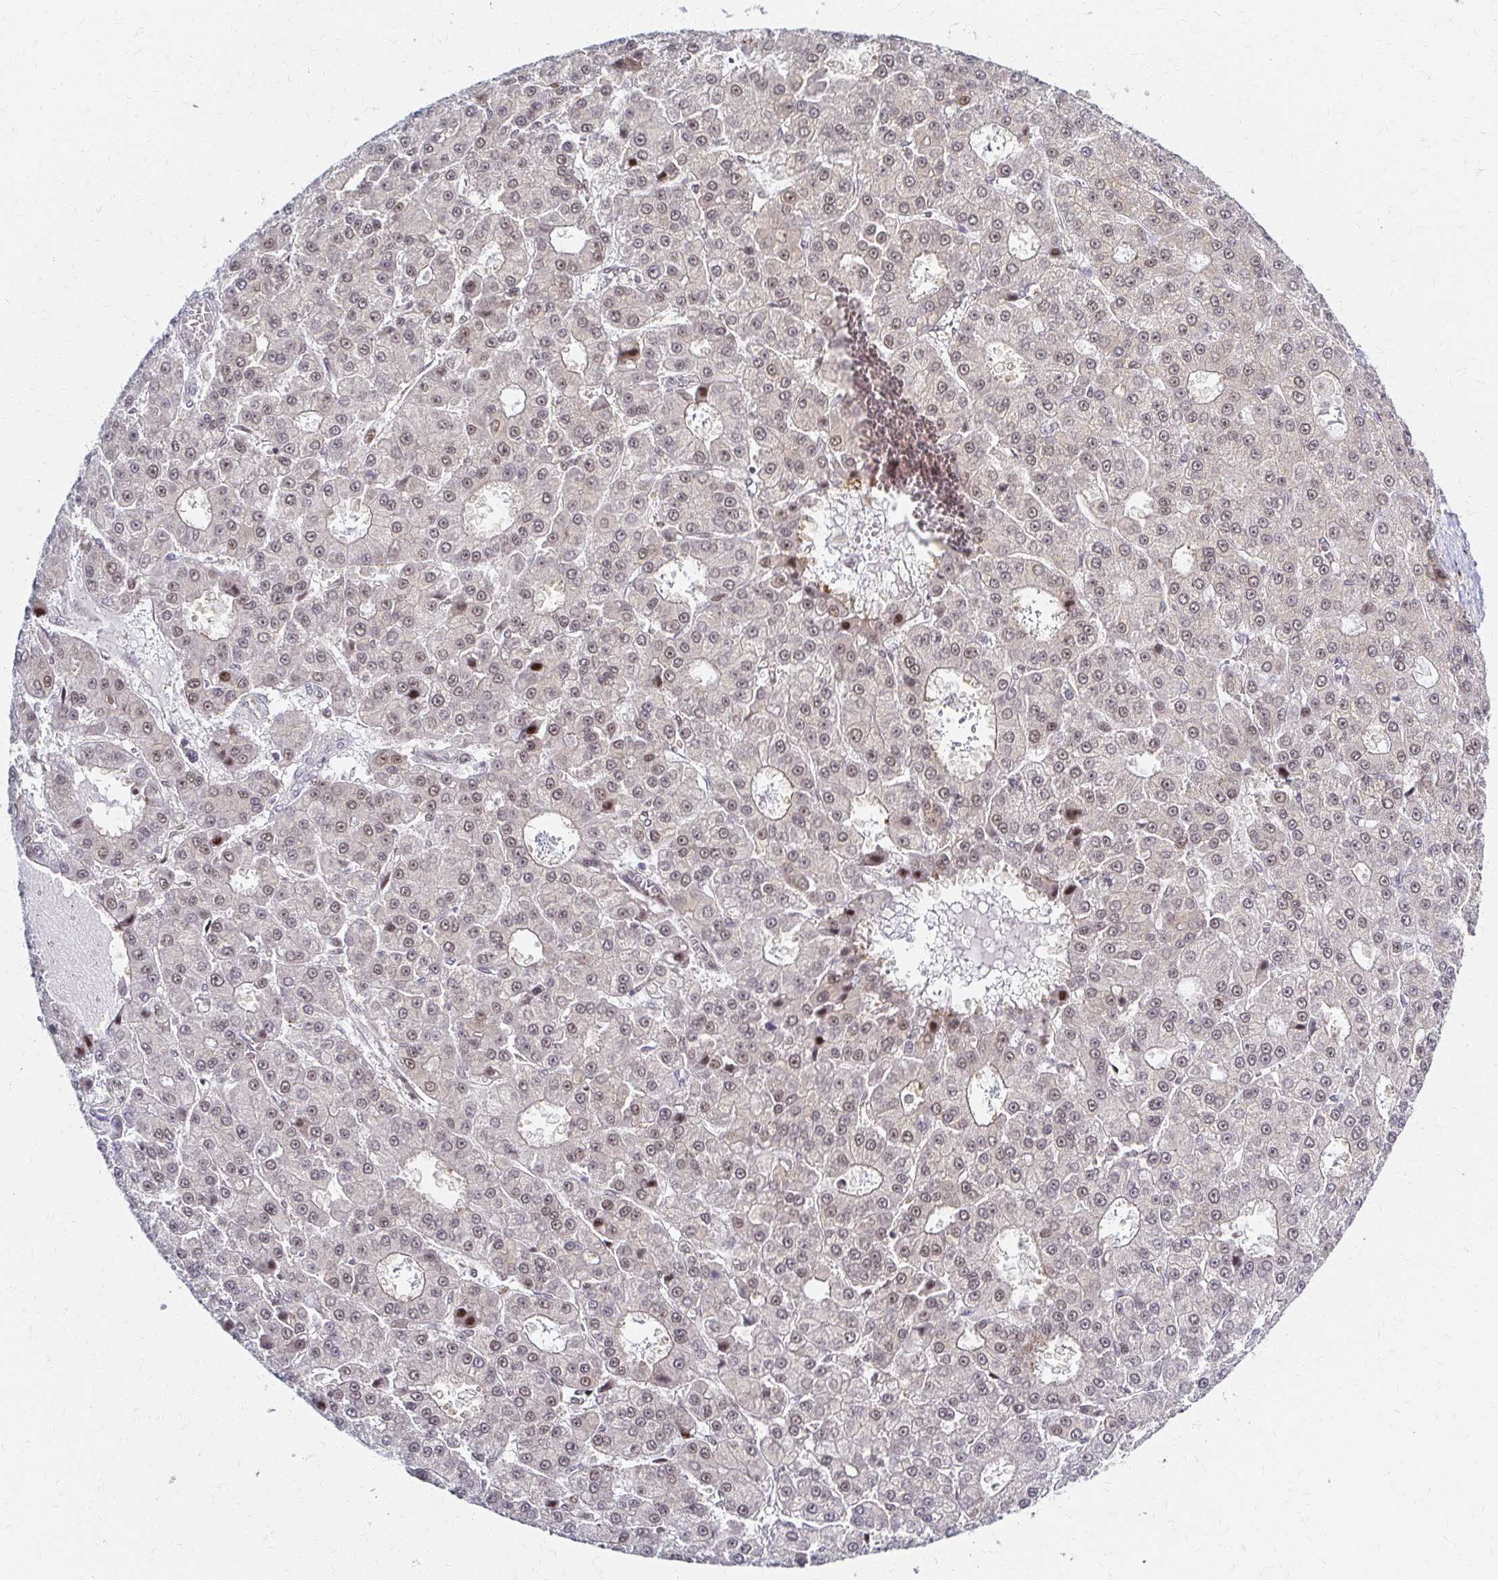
{"staining": {"intensity": "weak", "quantity": ">75%", "location": "nuclear"}, "tissue": "liver cancer", "cell_type": "Tumor cells", "image_type": "cancer", "snomed": [{"axis": "morphology", "description": "Carcinoma, Hepatocellular, NOS"}, {"axis": "topography", "description": "Liver"}], "caption": "Hepatocellular carcinoma (liver) stained for a protein (brown) displays weak nuclear positive expression in about >75% of tumor cells.", "gene": "PSMD7", "patient": {"sex": "male", "age": 70}}